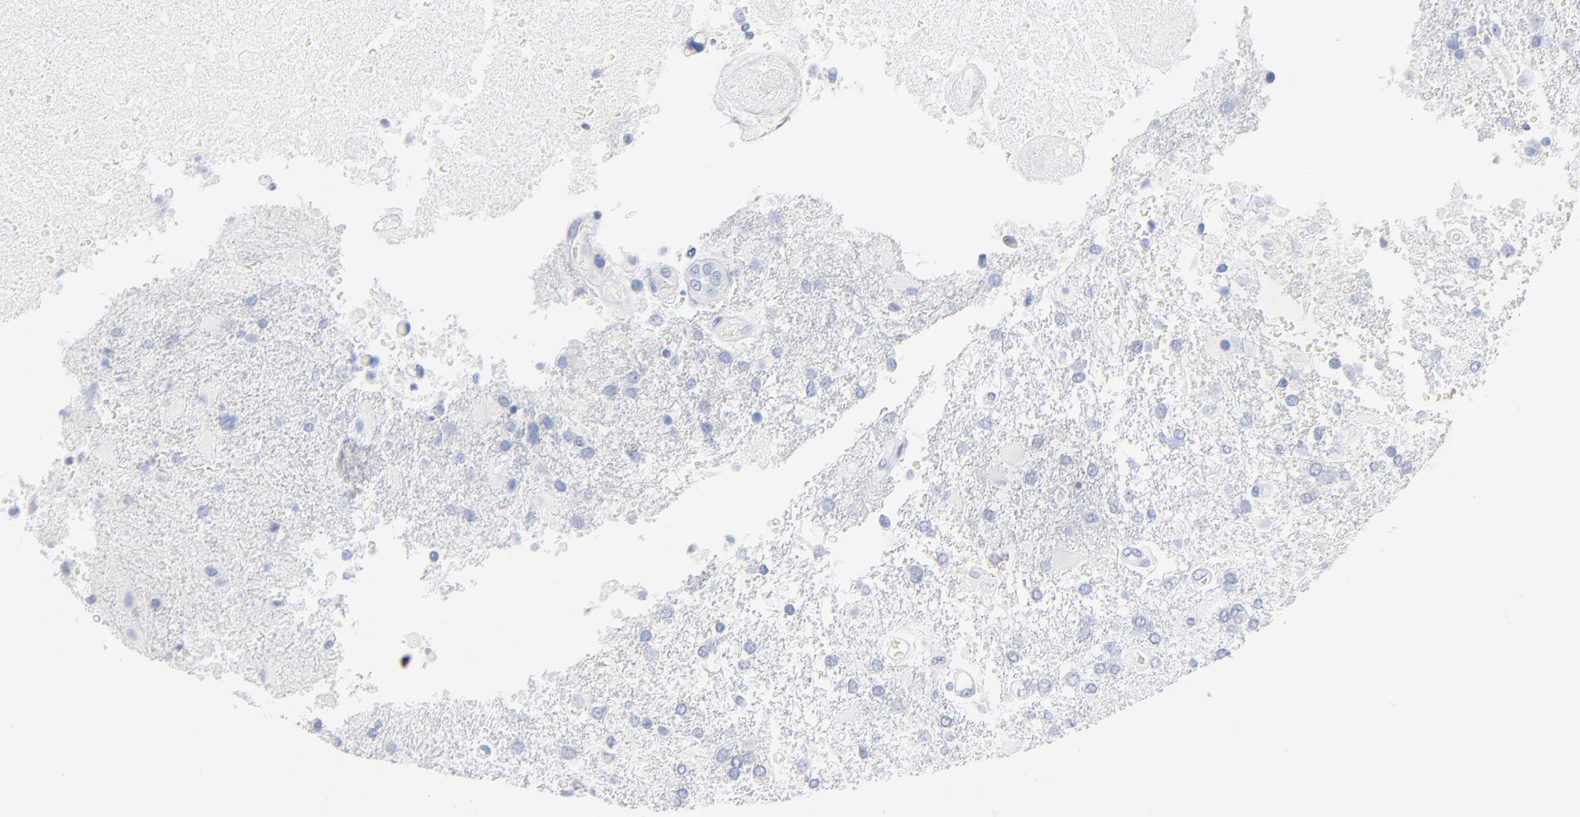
{"staining": {"intensity": "negative", "quantity": "none", "location": "none"}, "tissue": "glioma", "cell_type": "Tumor cells", "image_type": "cancer", "snomed": [{"axis": "morphology", "description": "Glioma, malignant, High grade"}, {"axis": "topography", "description": "Cerebral cortex"}], "caption": "Tumor cells are negative for protein expression in human glioma. (Stains: DAB (3,3'-diaminobenzidine) immunohistochemistry (IHC) with hematoxylin counter stain, Microscopy: brightfield microscopy at high magnification).", "gene": "AGTR1", "patient": {"sex": "male", "age": 79}}